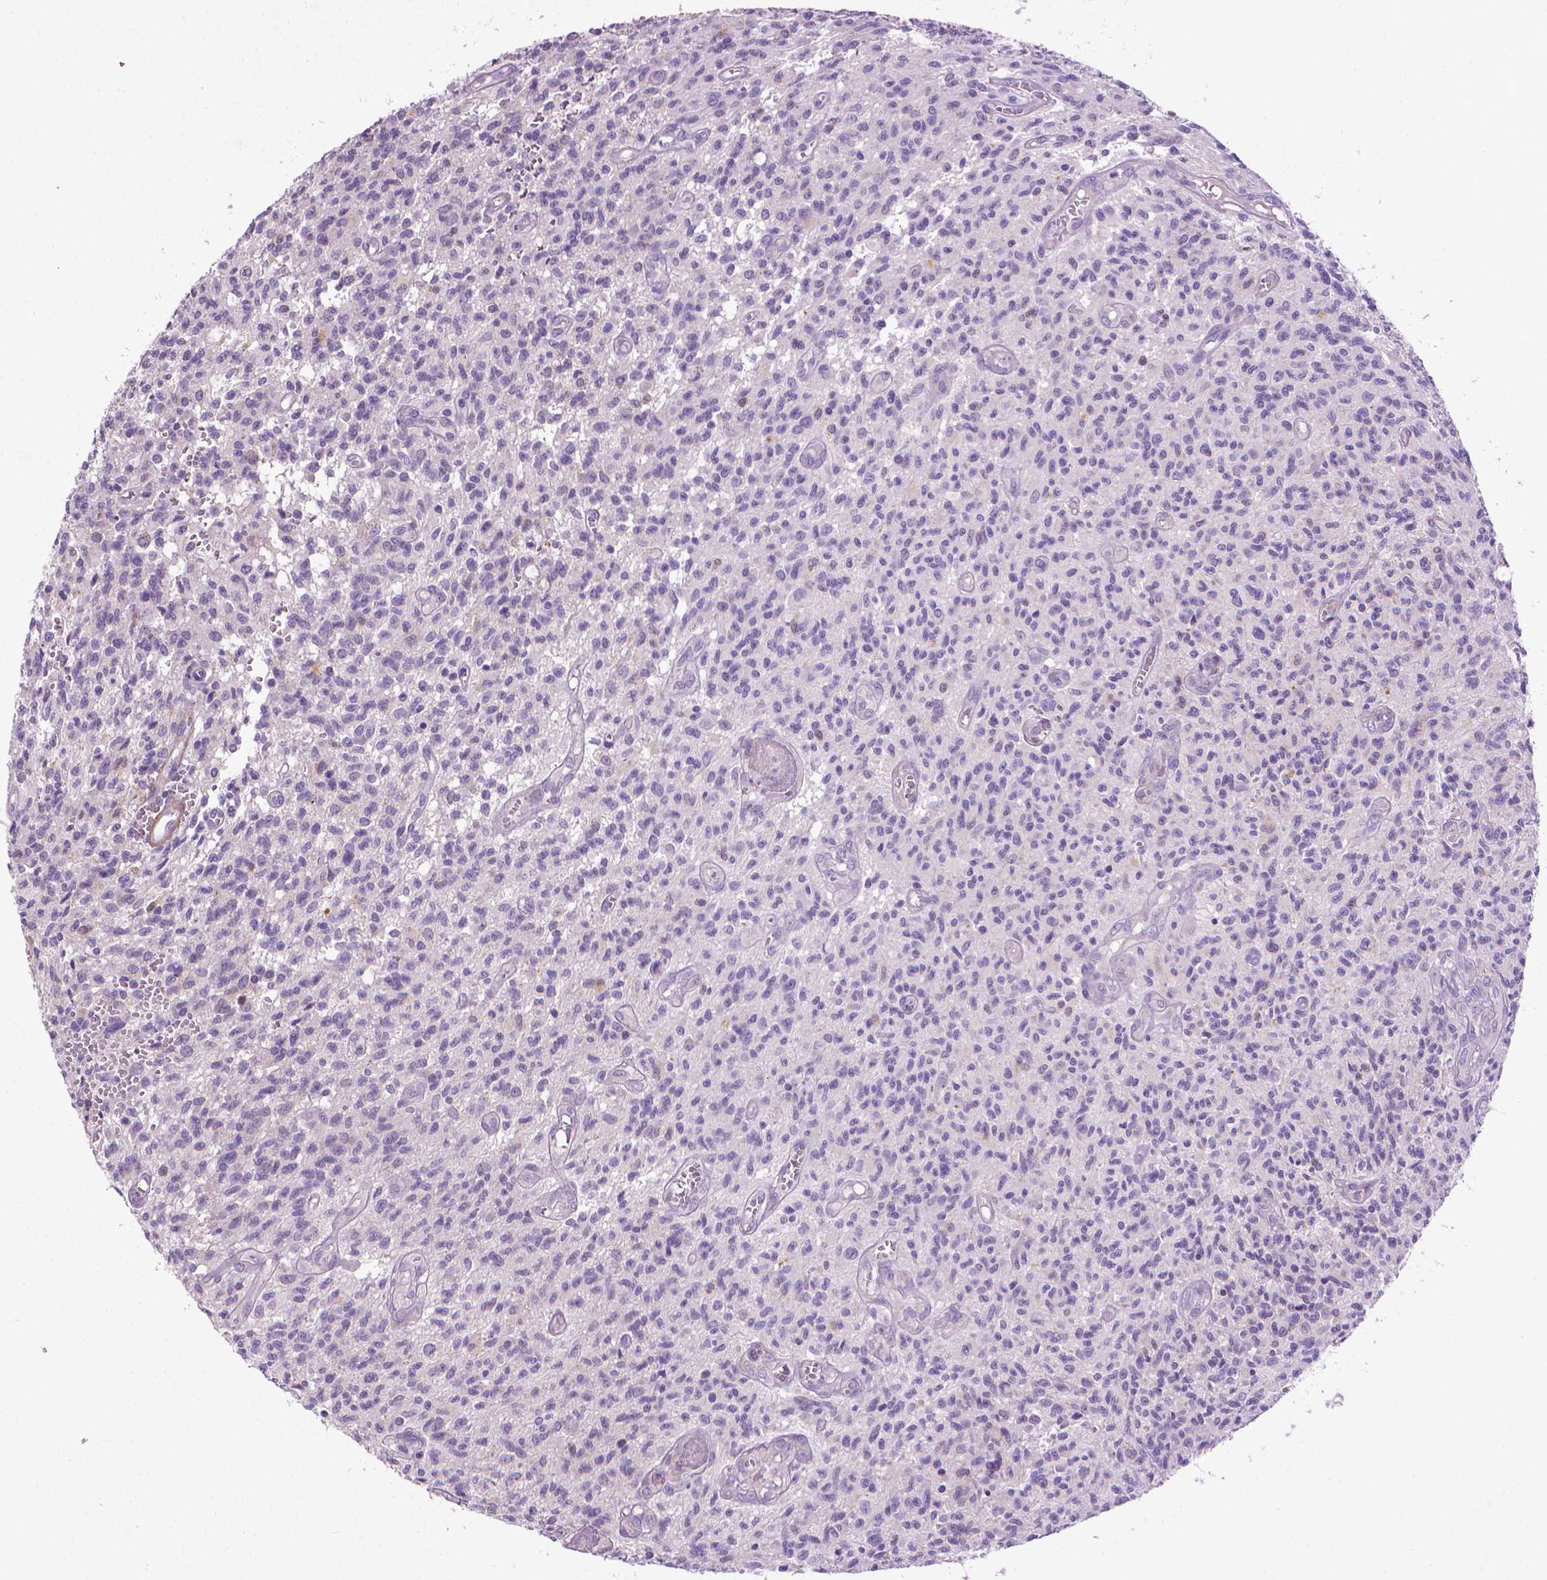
{"staining": {"intensity": "negative", "quantity": "none", "location": "none"}, "tissue": "glioma", "cell_type": "Tumor cells", "image_type": "cancer", "snomed": [{"axis": "morphology", "description": "Glioma, malignant, Low grade"}, {"axis": "topography", "description": "Brain"}], "caption": "Immunohistochemical staining of glioma displays no significant expression in tumor cells. The staining is performed using DAB (3,3'-diaminobenzidine) brown chromogen with nuclei counter-stained in using hematoxylin.", "gene": "AQP10", "patient": {"sex": "male", "age": 64}}